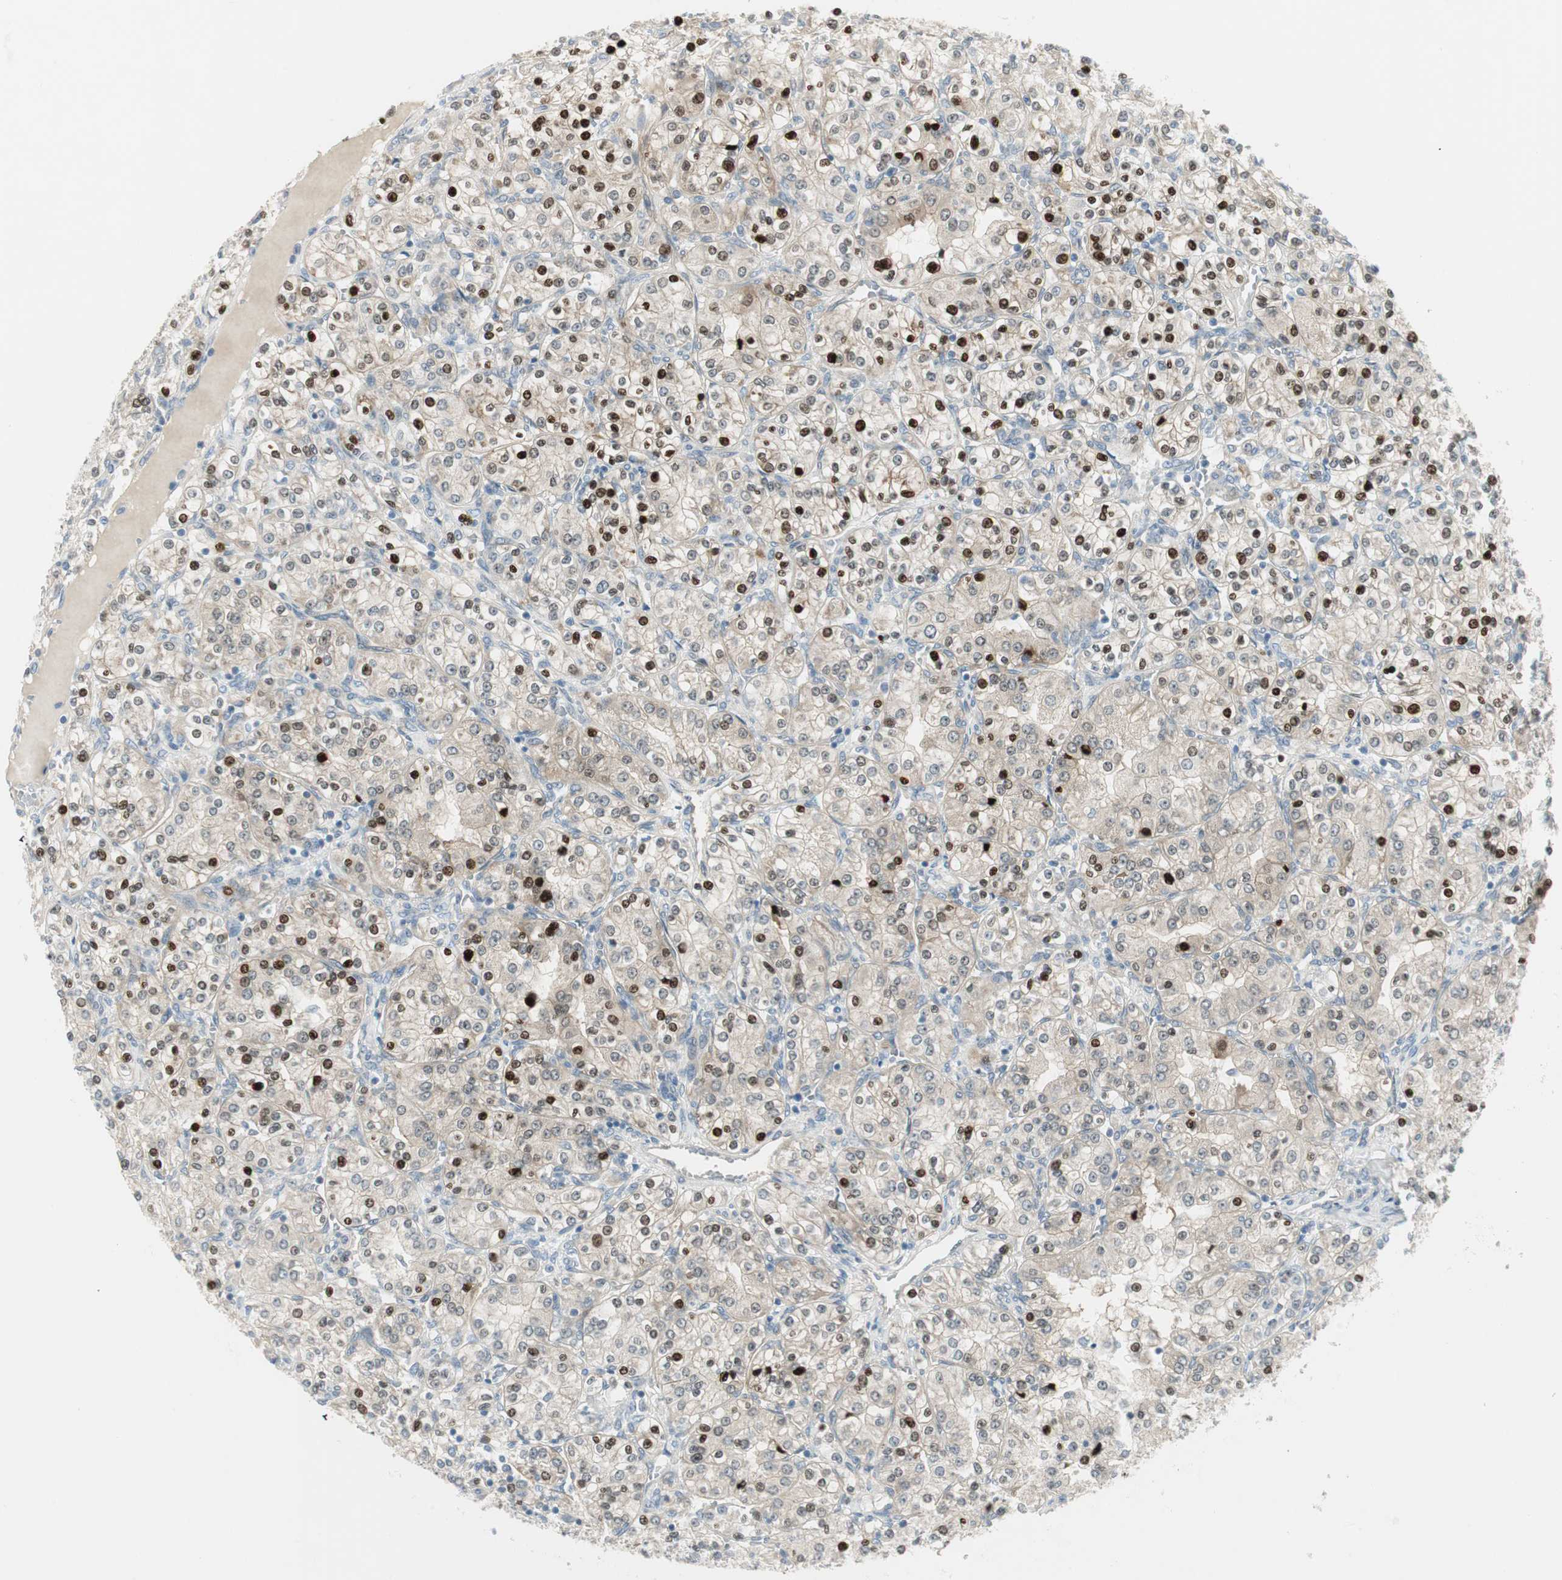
{"staining": {"intensity": "moderate", "quantity": "25%-75%", "location": "nuclear"}, "tissue": "renal cancer", "cell_type": "Tumor cells", "image_type": "cancer", "snomed": [{"axis": "morphology", "description": "Adenocarcinoma, NOS"}, {"axis": "topography", "description": "Kidney"}], "caption": "Immunohistochemistry (IHC) (DAB (3,3'-diaminobenzidine)) staining of human renal cancer exhibits moderate nuclear protein positivity in about 25%-75% of tumor cells.", "gene": "STON1-GTF2A1L", "patient": {"sex": "male", "age": 77}}